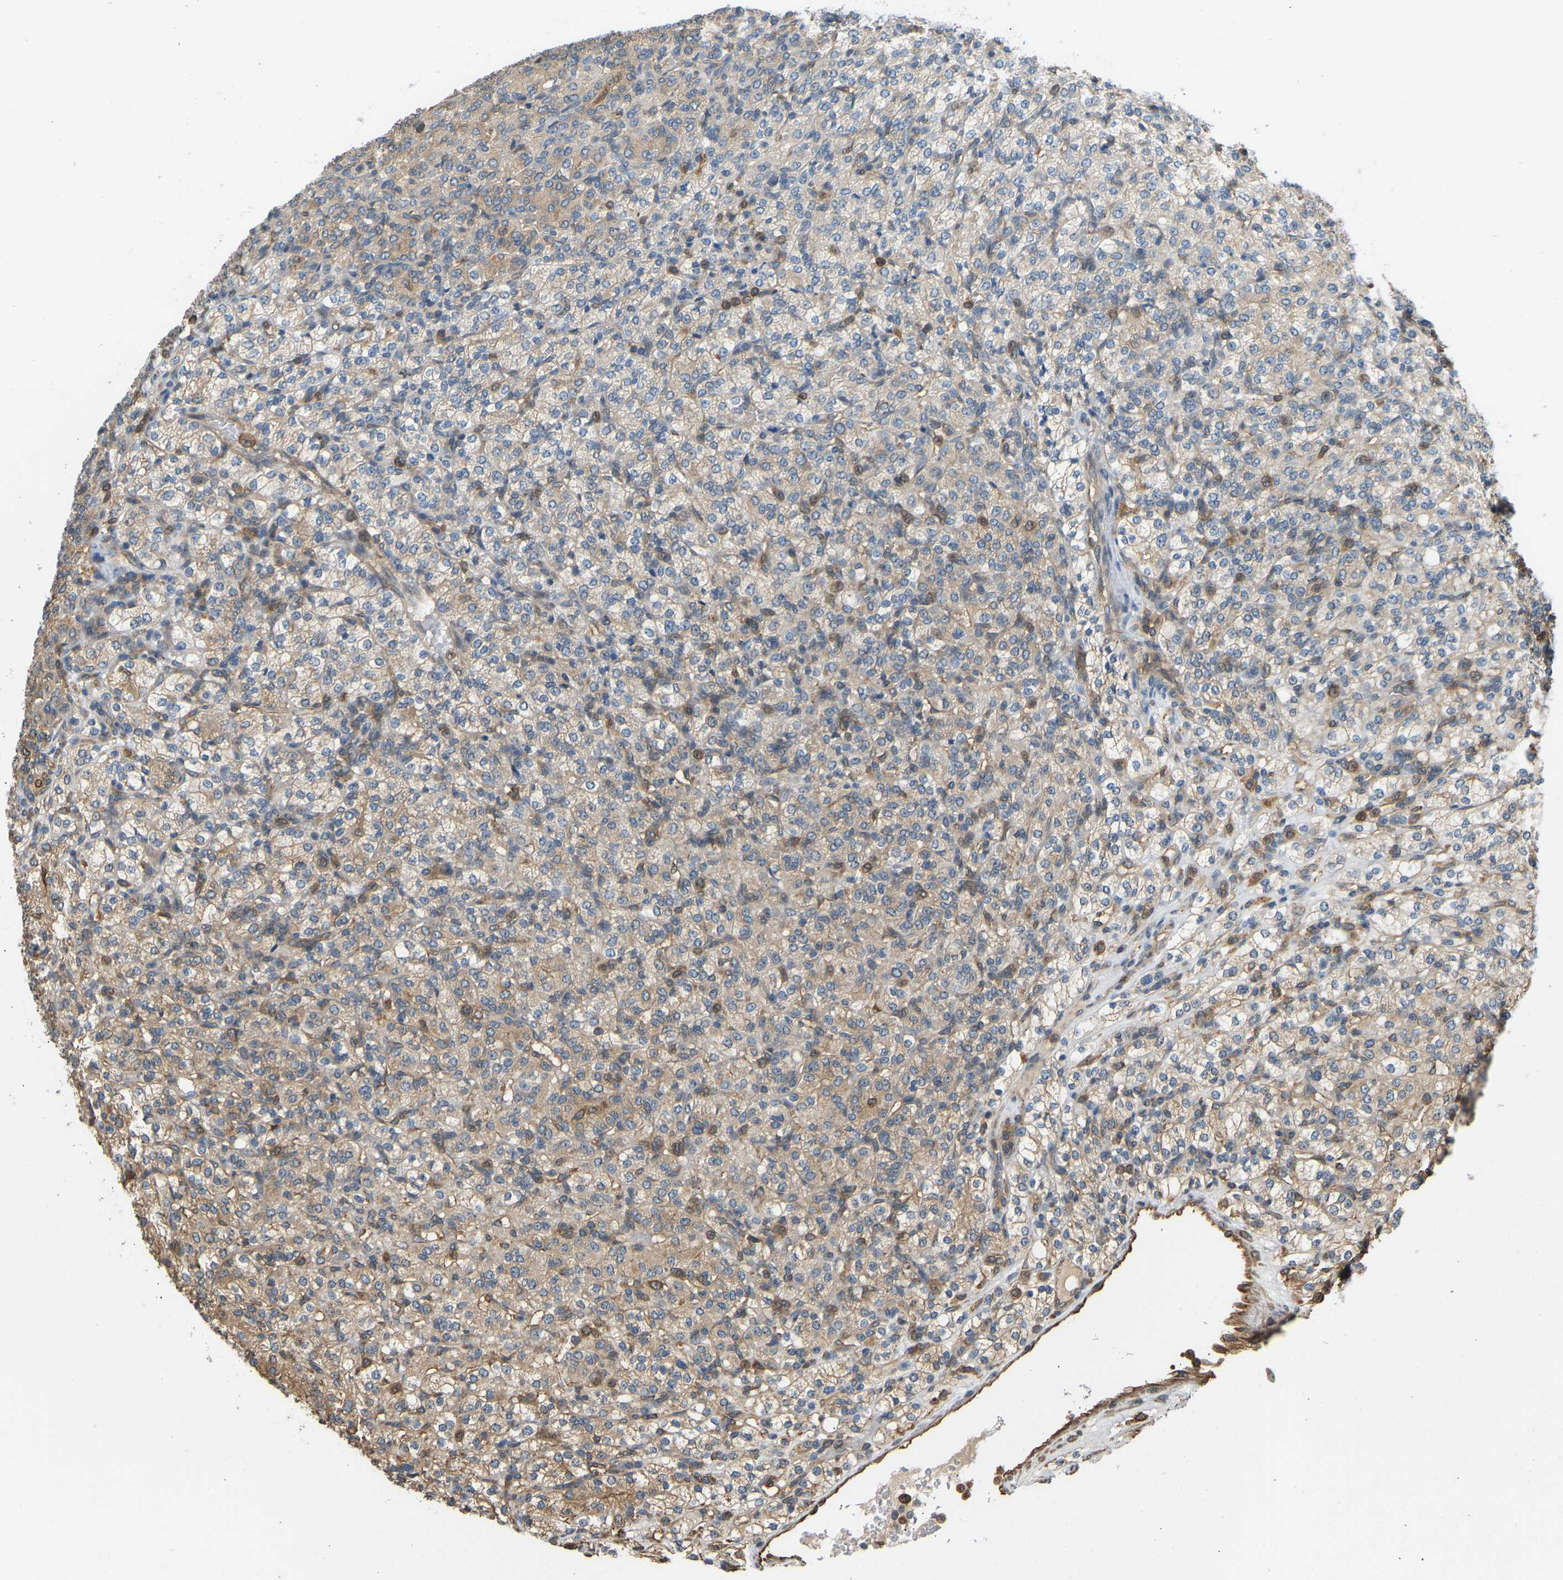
{"staining": {"intensity": "weak", "quantity": "25%-75%", "location": "cytoplasmic/membranous"}, "tissue": "renal cancer", "cell_type": "Tumor cells", "image_type": "cancer", "snomed": [{"axis": "morphology", "description": "Adenocarcinoma, NOS"}, {"axis": "topography", "description": "Kidney"}], "caption": "Adenocarcinoma (renal) was stained to show a protein in brown. There is low levels of weak cytoplasmic/membranous staining in about 25%-75% of tumor cells.", "gene": "OS9", "patient": {"sex": "male", "age": 77}}